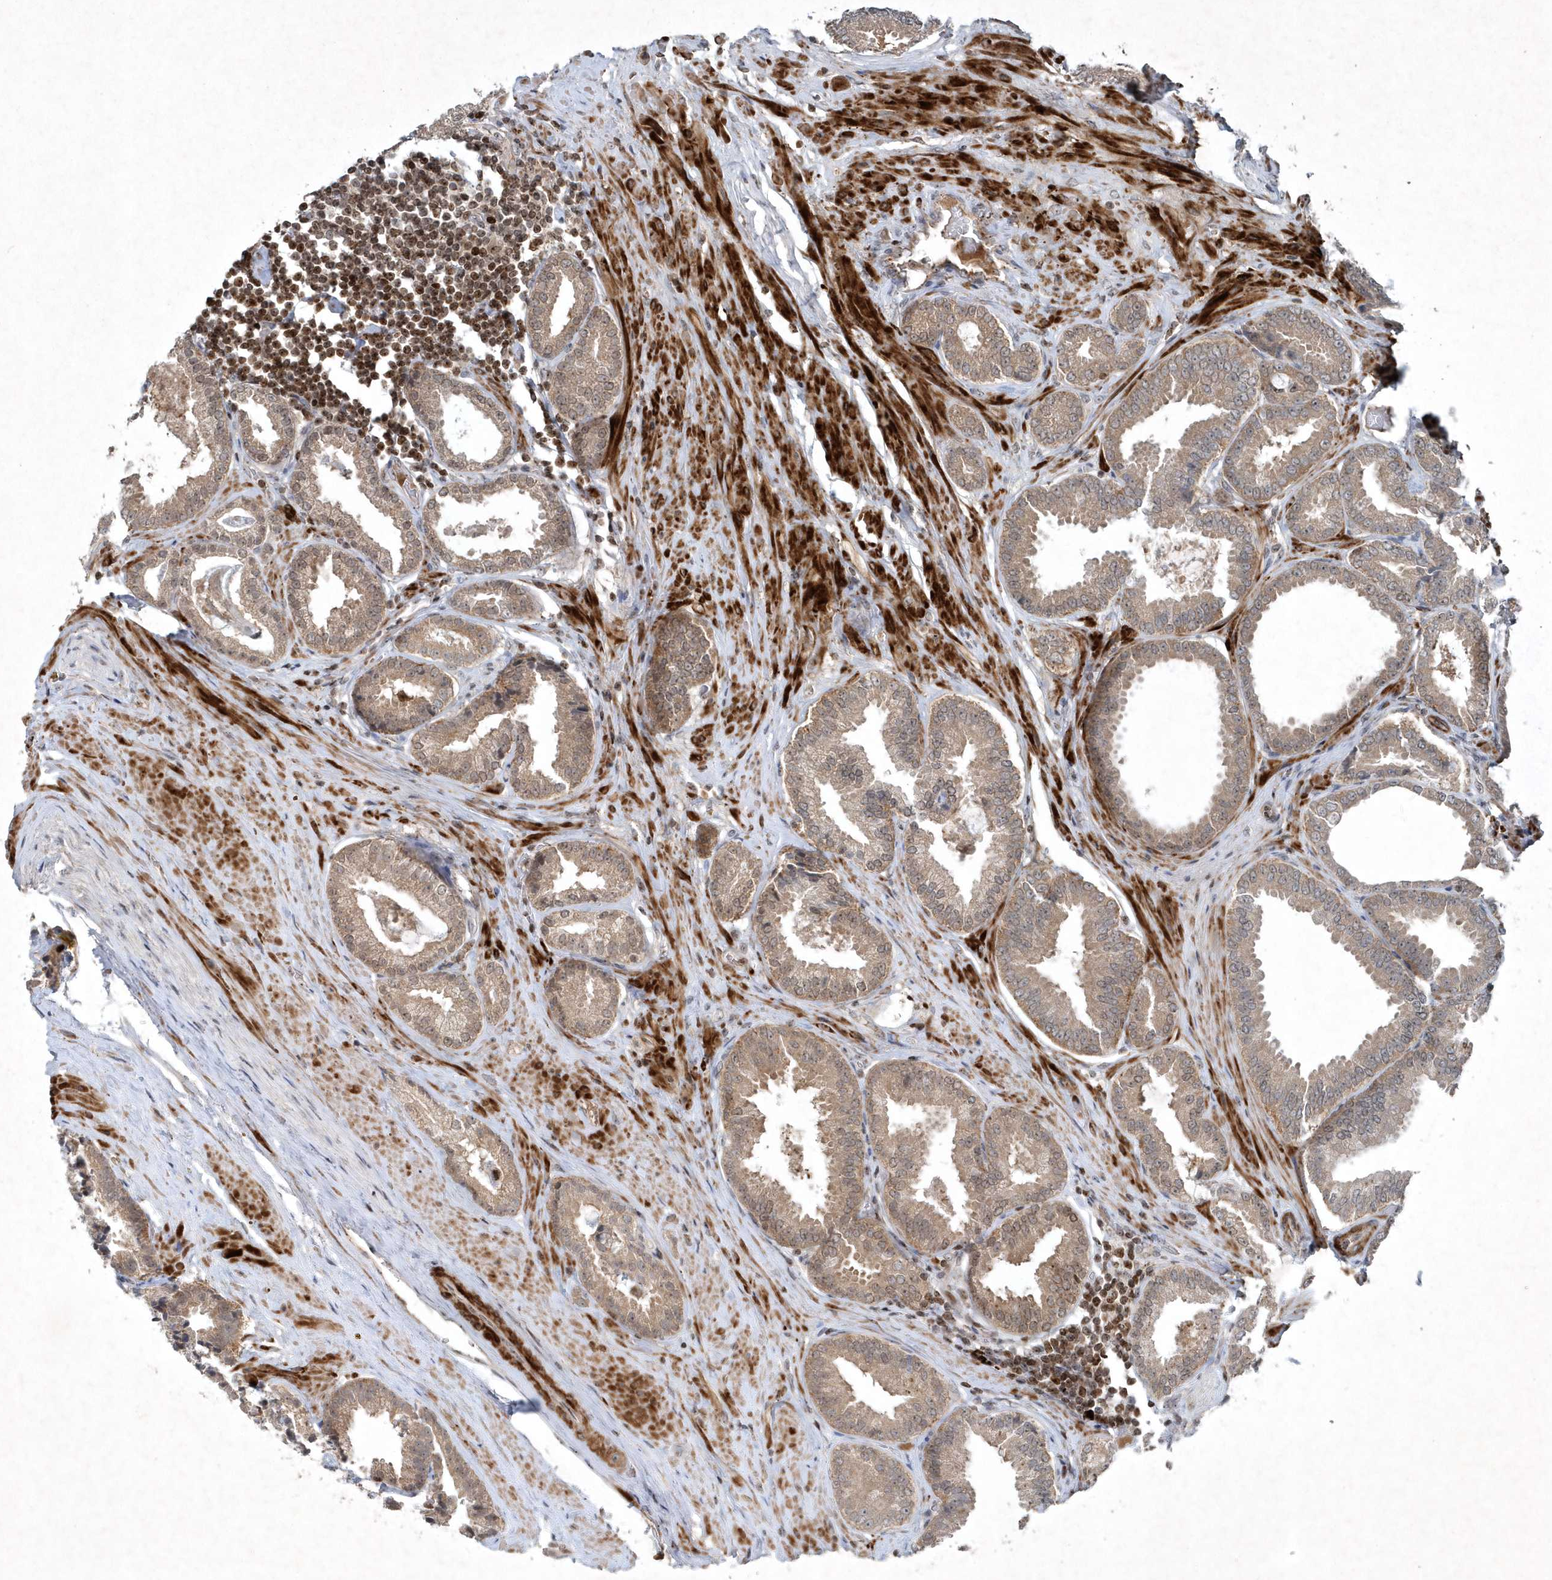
{"staining": {"intensity": "moderate", "quantity": ">75%", "location": "cytoplasmic/membranous"}, "tissue": "prostate cancer", "cell_type": "Tumor cells", "image_type": "cancer", "snomed": [{"axis": "morphology", "description": "Adenocarcinoma, Low grade"}, {"axis": "topography", "description": "Prostate"}], "caption": "This micrograph reveals immunohistochemistry (IHC) staining of low-grade adenocarcinoma (prostate), with medium moderate cytoplasmic/membranous expression in about >75% of tumor cells.", "gene": "QTRT2", "patient": {"sex": "male", "age": 71}}